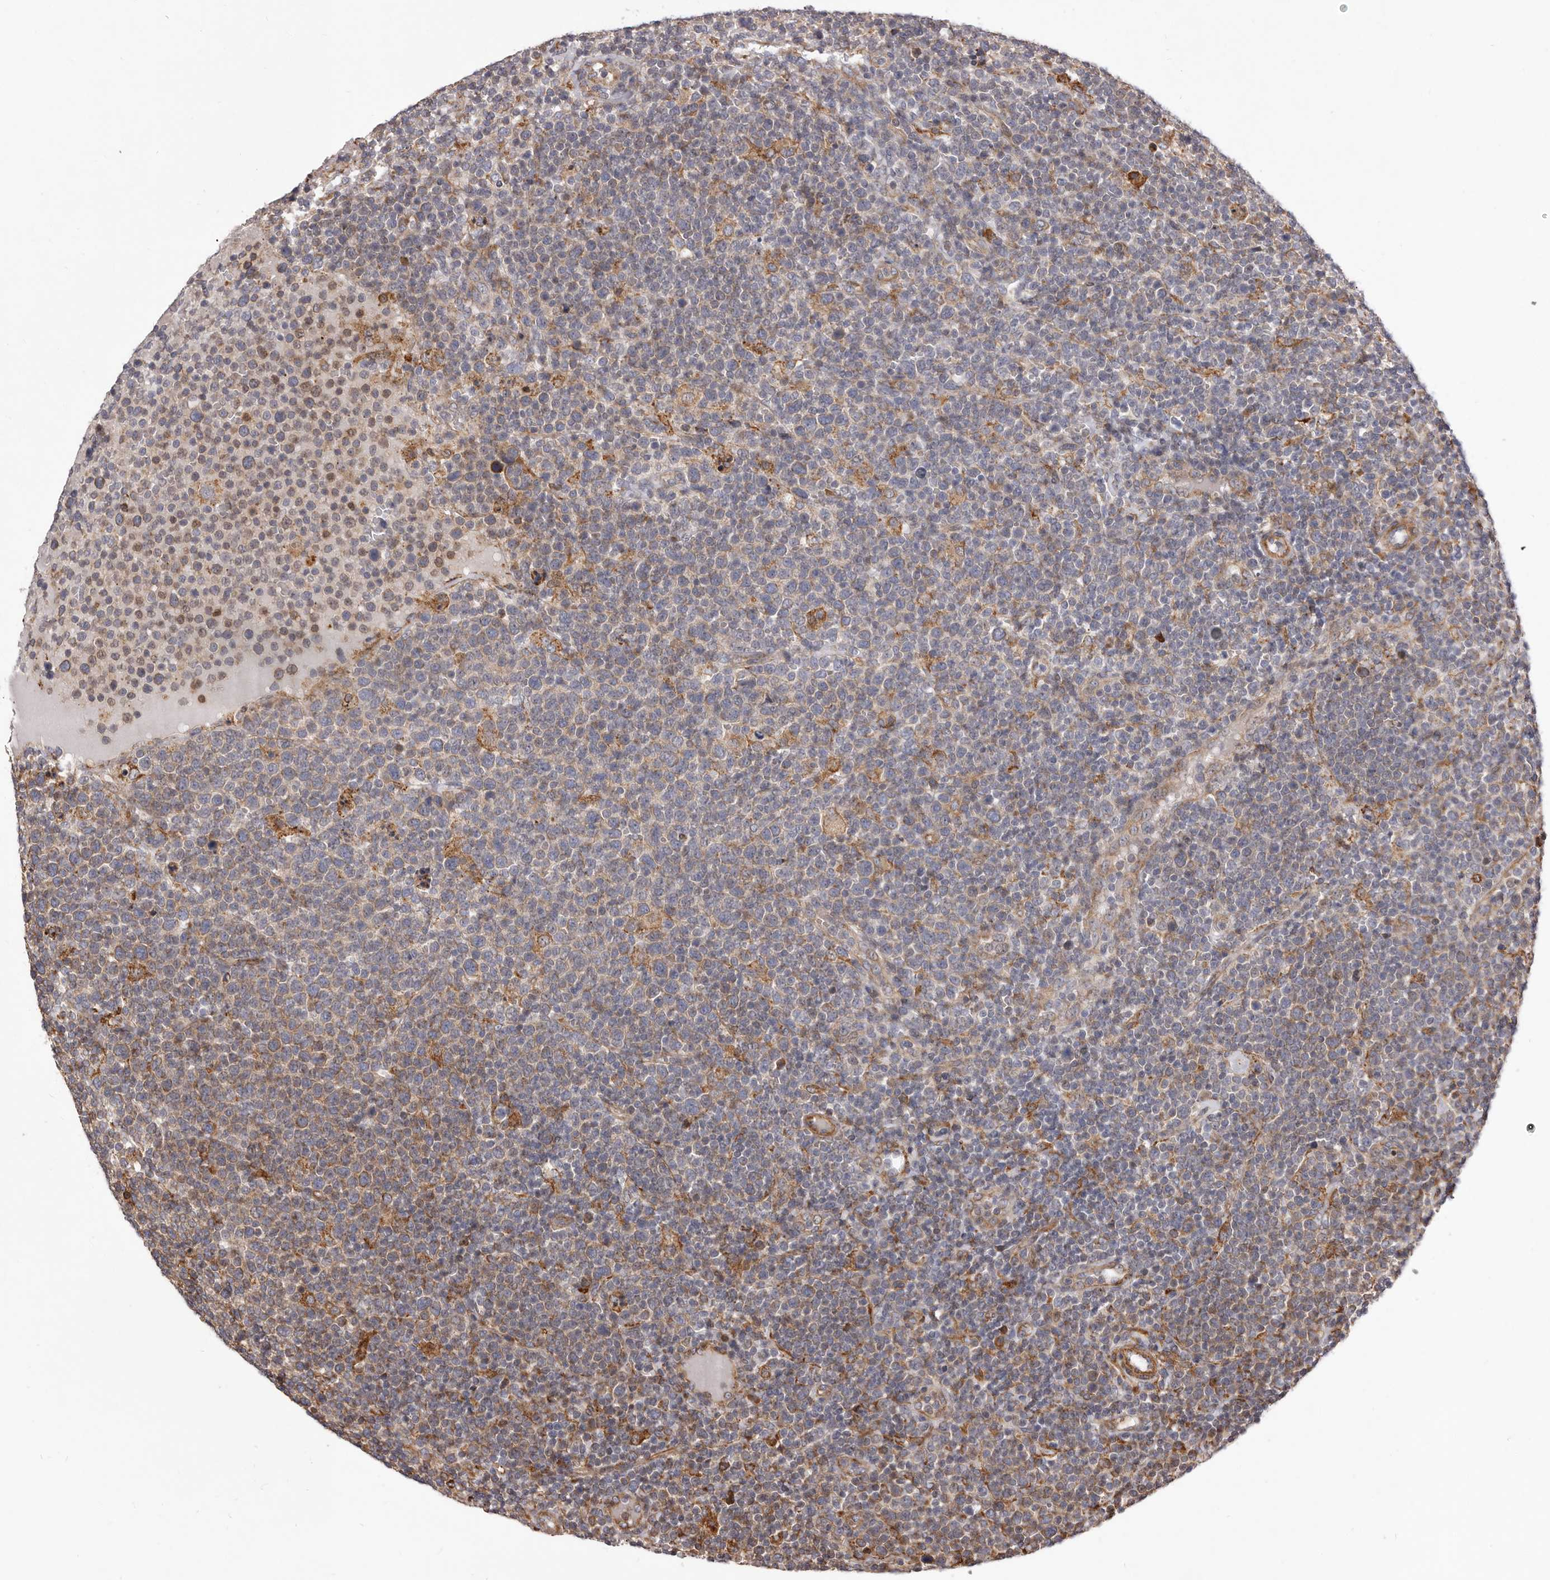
{"staining": {"intensity": "weak", "quantity": "<25%", "location": "cytoplasmic/membranous"}, "tissue": "lymphoma", "cell_type": "Tumor cells", "image_type": "cancer", "snomed": [{"axis": "morphology", "description": "Malignant lymphoma, non-Hodgkin's type, High grade"}, {"axis": "topography", "description": "Lymph node"}], "caption": "The micrograph shows no staining of tumor cells in lymphoma.", "gene": "ALPK1", "patient": {"sex": "male", "age": 61}}